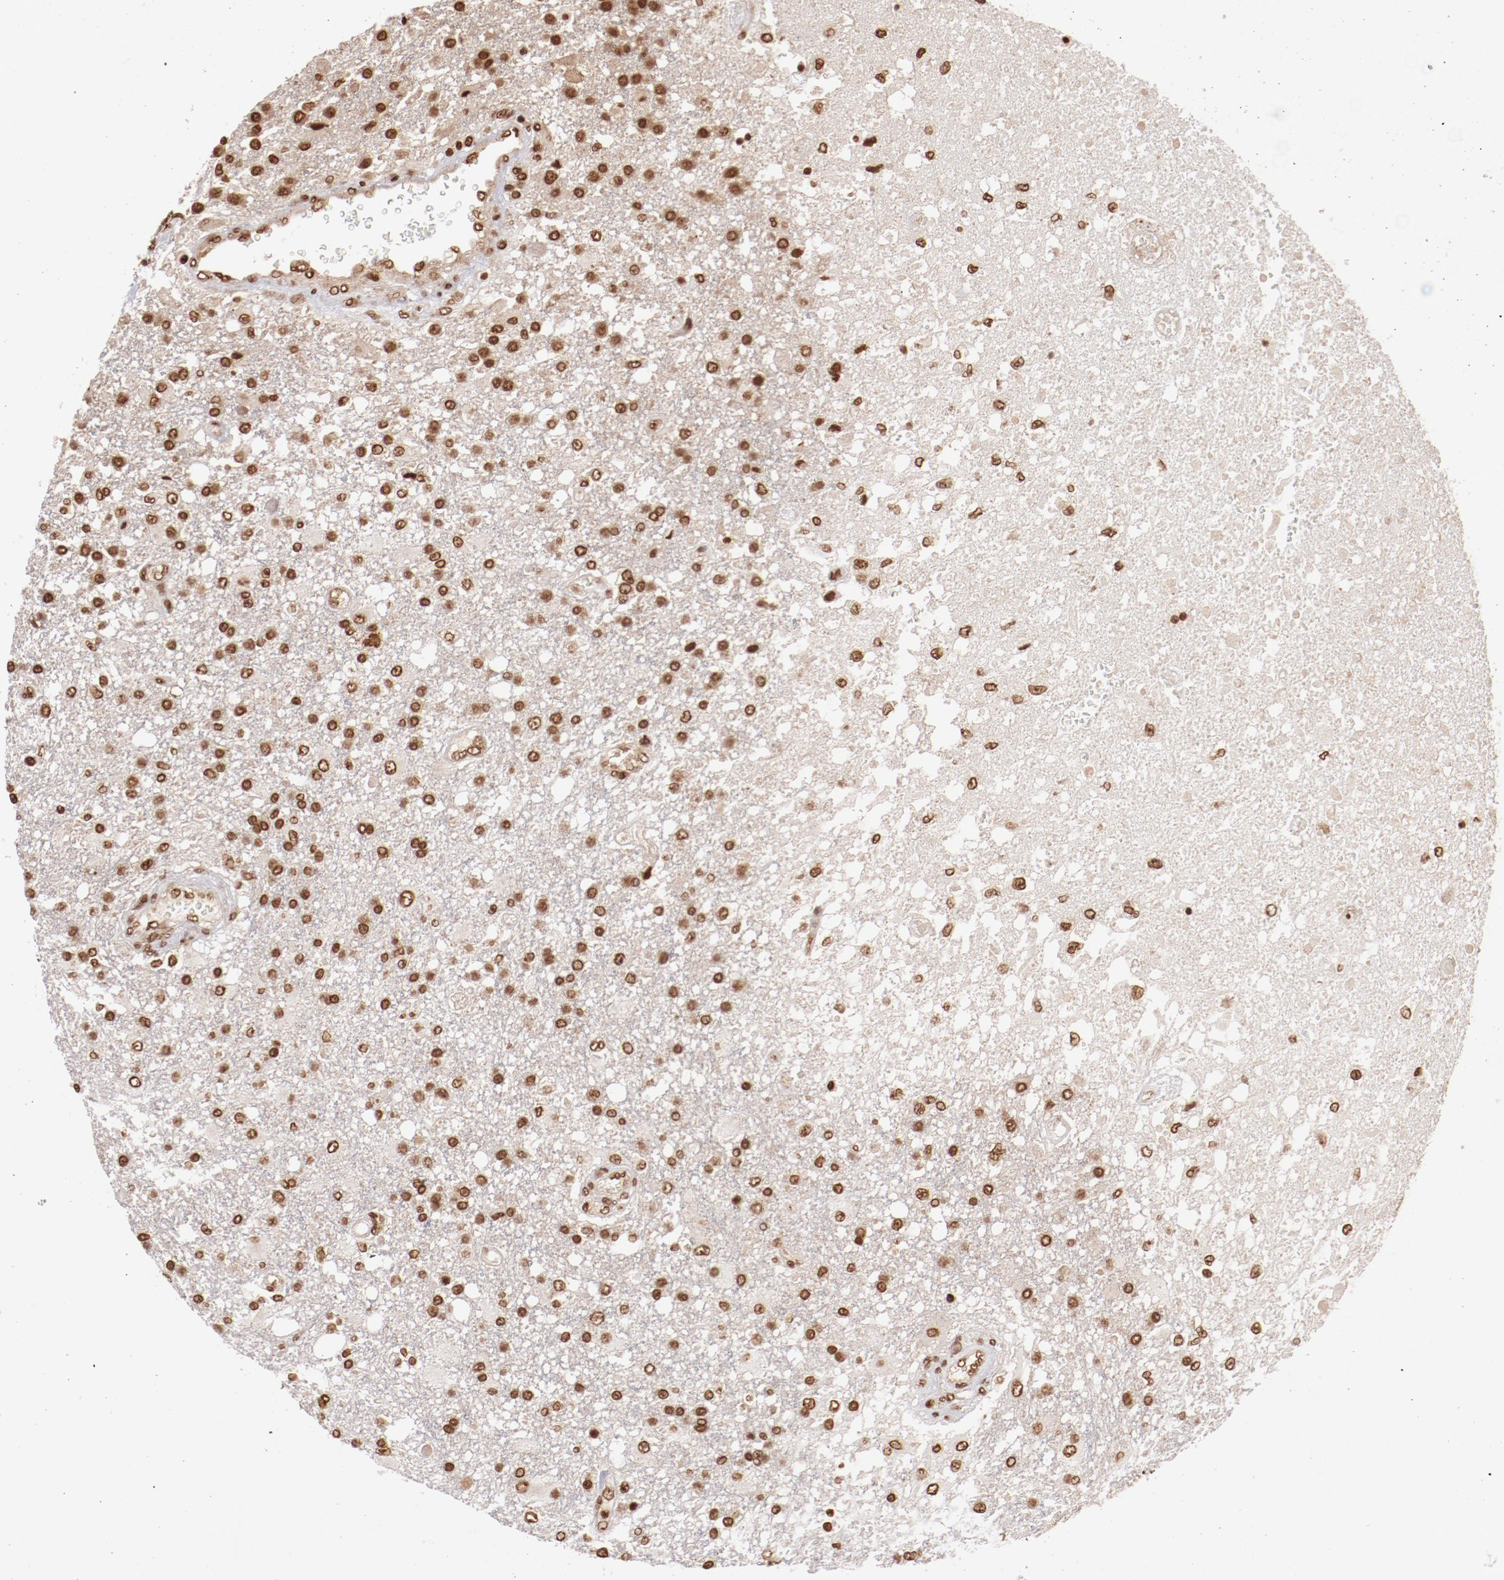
{"staining": {"intensity": "moderate", "quantity": ">75%", "location": "nuclear"}, "tissue": "glioma", "cell_type": "Tumor cells", "image_type": "cancer", "snomed": [{"axis": "morphology", "description": "Glioma, malignant, High grade"}, {"axis": "topography", "description": "Cerebral cortex"}], "caption": "This image reveals immunohistochemistry staining of malignant glioma (high-grade), with medium moderate nuclear staining in approximately >75% of tumor cells.", "gene": "ABL2", "patient": {"sex": "male", "age": 79}}